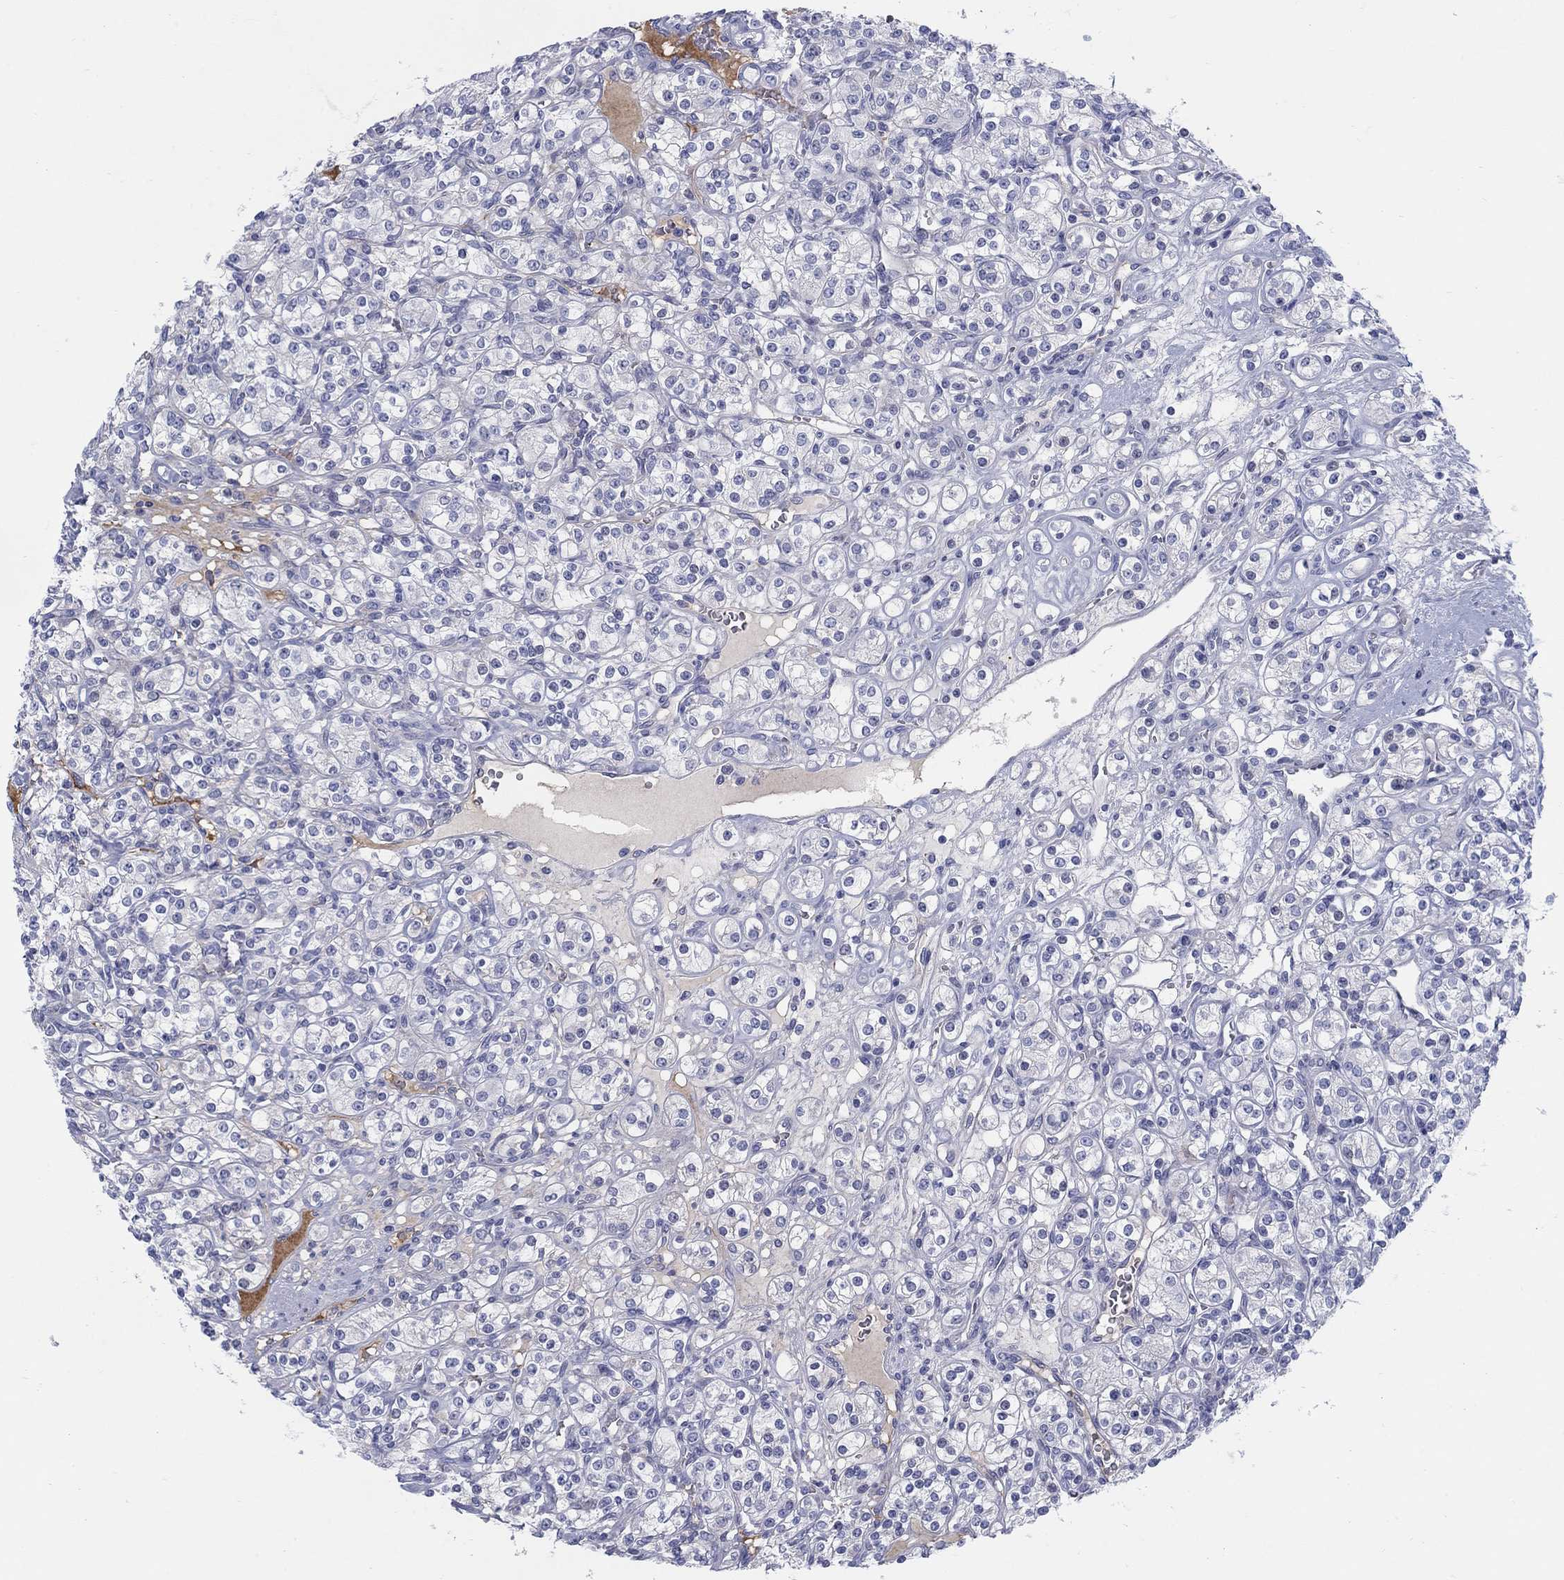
{"staining": {"intensity": "negative", "quantity": "none", "location": "none"}, "tissue": "renal cancer", "cell_type": "Tumor cells", "image_type": "cancer", "snomed": [{"axis": "morphology", "description": "Adenocarcinoma, NOS"}, {"axis": "topography", "description": "Kidney"}], "caption": "This is an immunohistochemistry photomicrograph of human adenocarcinoma (renal). There is no expression in tumor cells.", "gene": "HEATR4", "patient": {"sex": "male", "age": 77}}